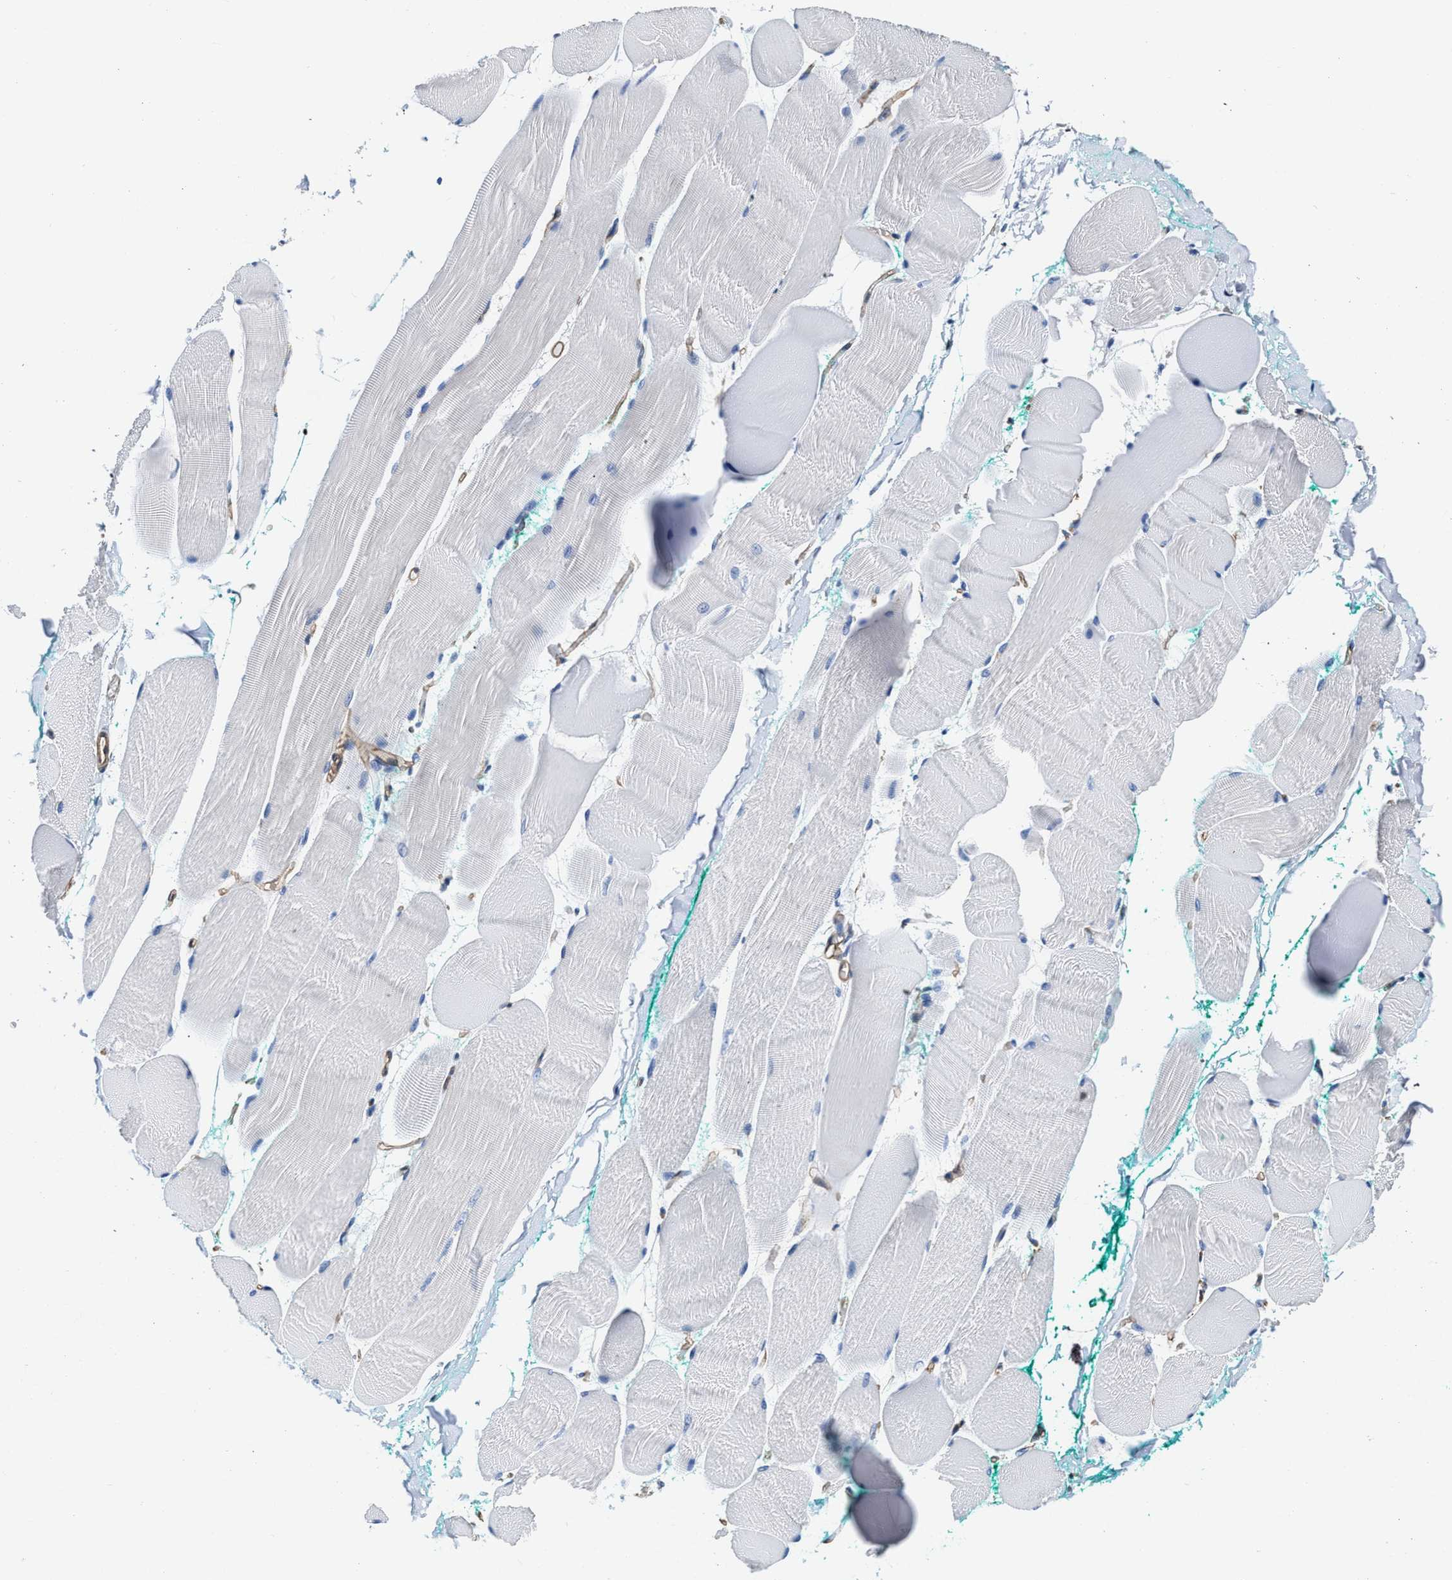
{"staining": {"intensity": "negative", "quantity": "none", "location": "none"}, "tissue": "skeletal muscle", "cell_type": "Myocytes", "image_type": "normal", "snomed": [{"axis": "morphology", "description": "Normal tissue, NOS"}, {"axis": "morphology", "description": "Squamous cell carcinoma, NOS"}, {"axis": "topography", "description": "Skeletal muscle"}], "caption": "This is an immunohistochemistry (IHC) image of normal human skeletal muscle. There is no expression in myocytes.", "gene": "KCNMB3", "patient": {"sex": "male", "age": 51}}